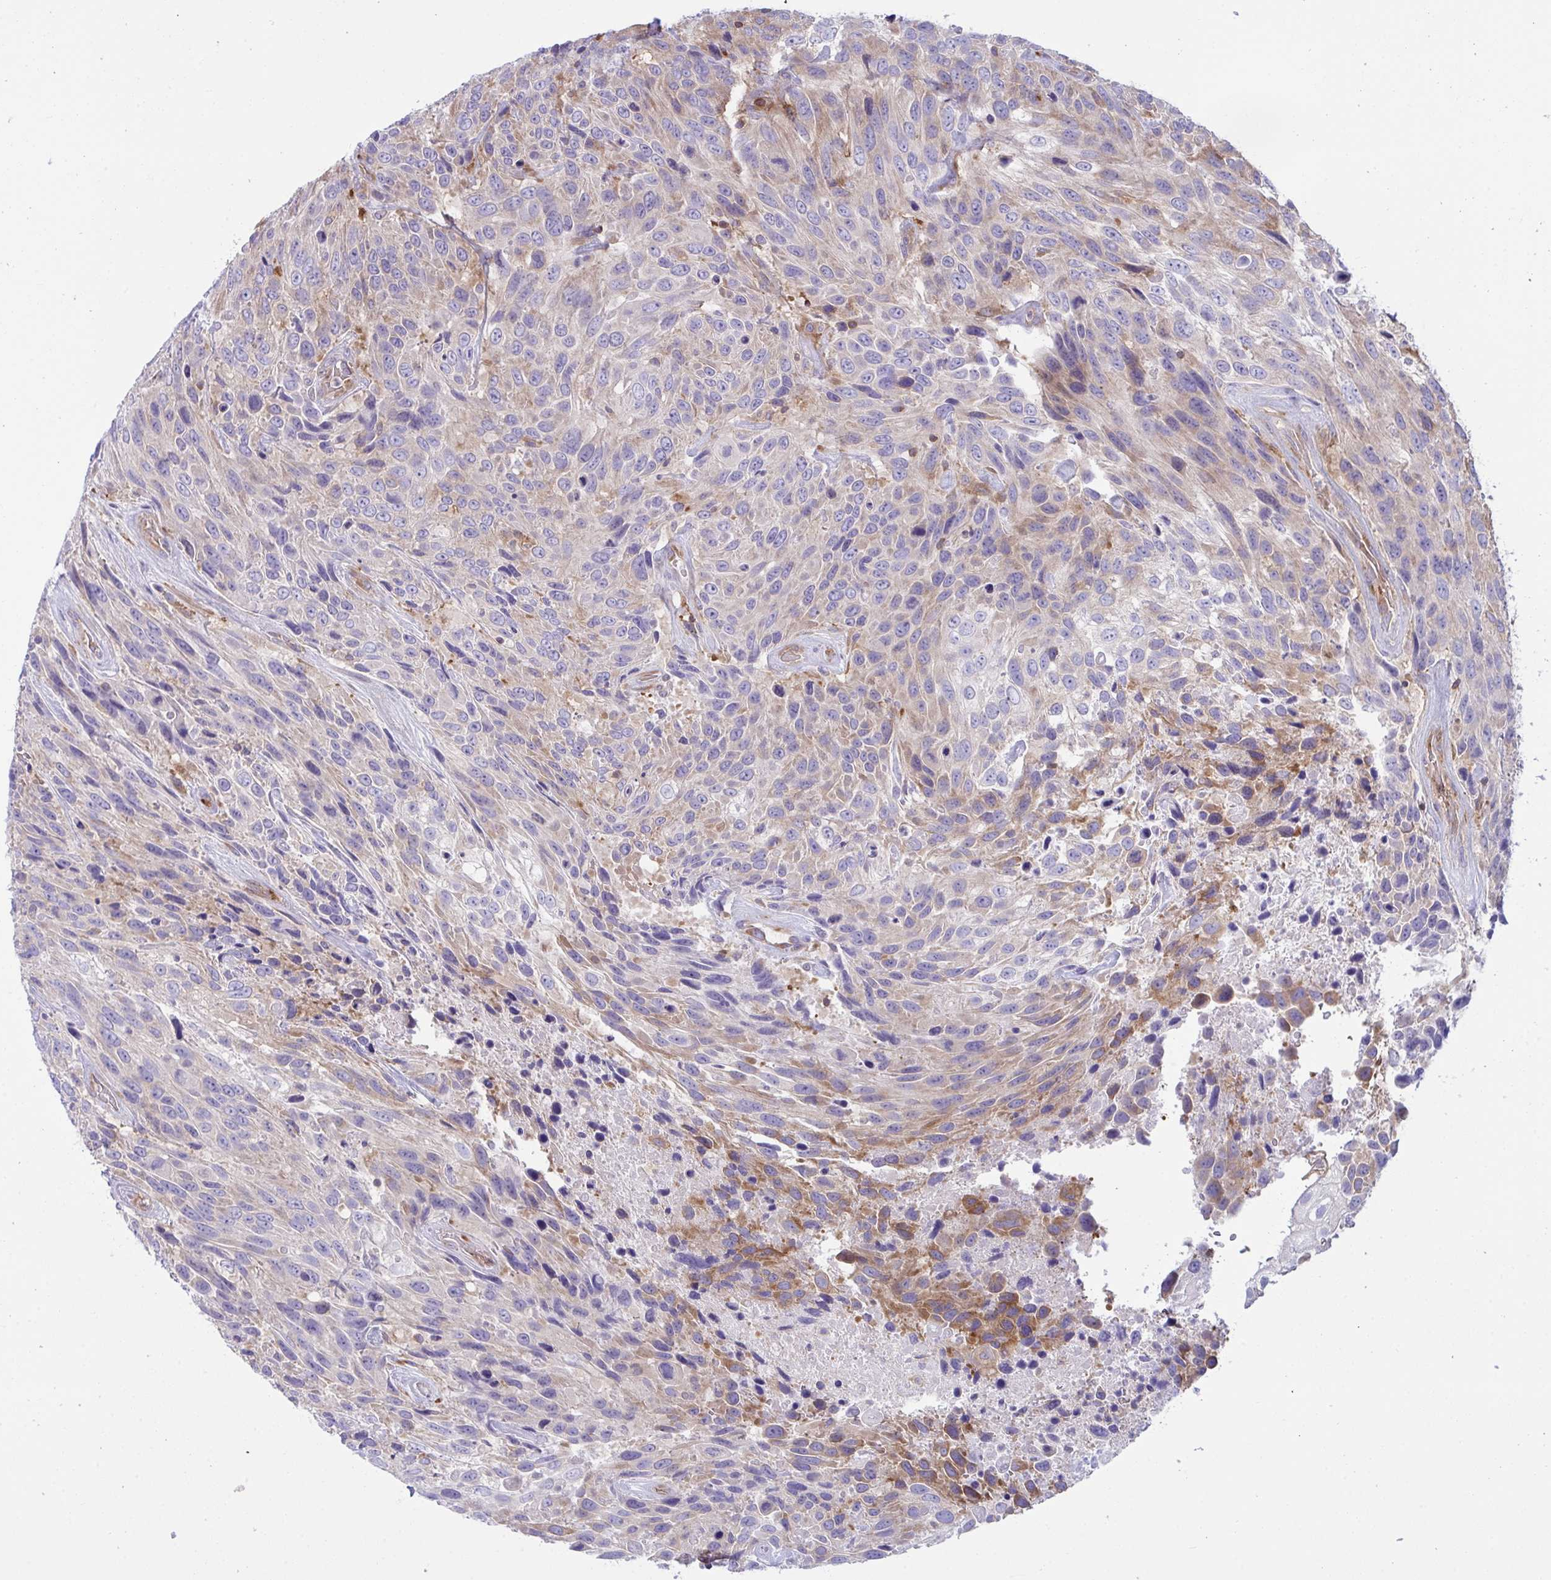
{"staining": {"intensity": "moderate", "quantity": "<25%", "location": "cytoplasmic/membranous"}, "tissue": "urothelial cancer", "cell_type": "Tumor cells", "image_type": "cancer", "snomed": [{"axis": "morphology", "description": "Urothelial carcinoma, High grade"}, {"axis": "topography", "description": "Urinary bladder"}], "caption": "High-magnification brightfield microscopy of urothelial cancer stained with DAB (3,3'-diaminobenzidine) (brown) and counterstained with hematoxylin (blue). tumor cells exhibit moderate cytoplasmic/membranous positivity is present in about<25% of cells. The protein is stained brown, and the nuclei are stained in blue (DAB (3,3'-diaminobenzidine) IHC with brightfield microscopy, high magnification).", "gene": "TSC22D3", "patient": {"sex": "female", "age": 70}}